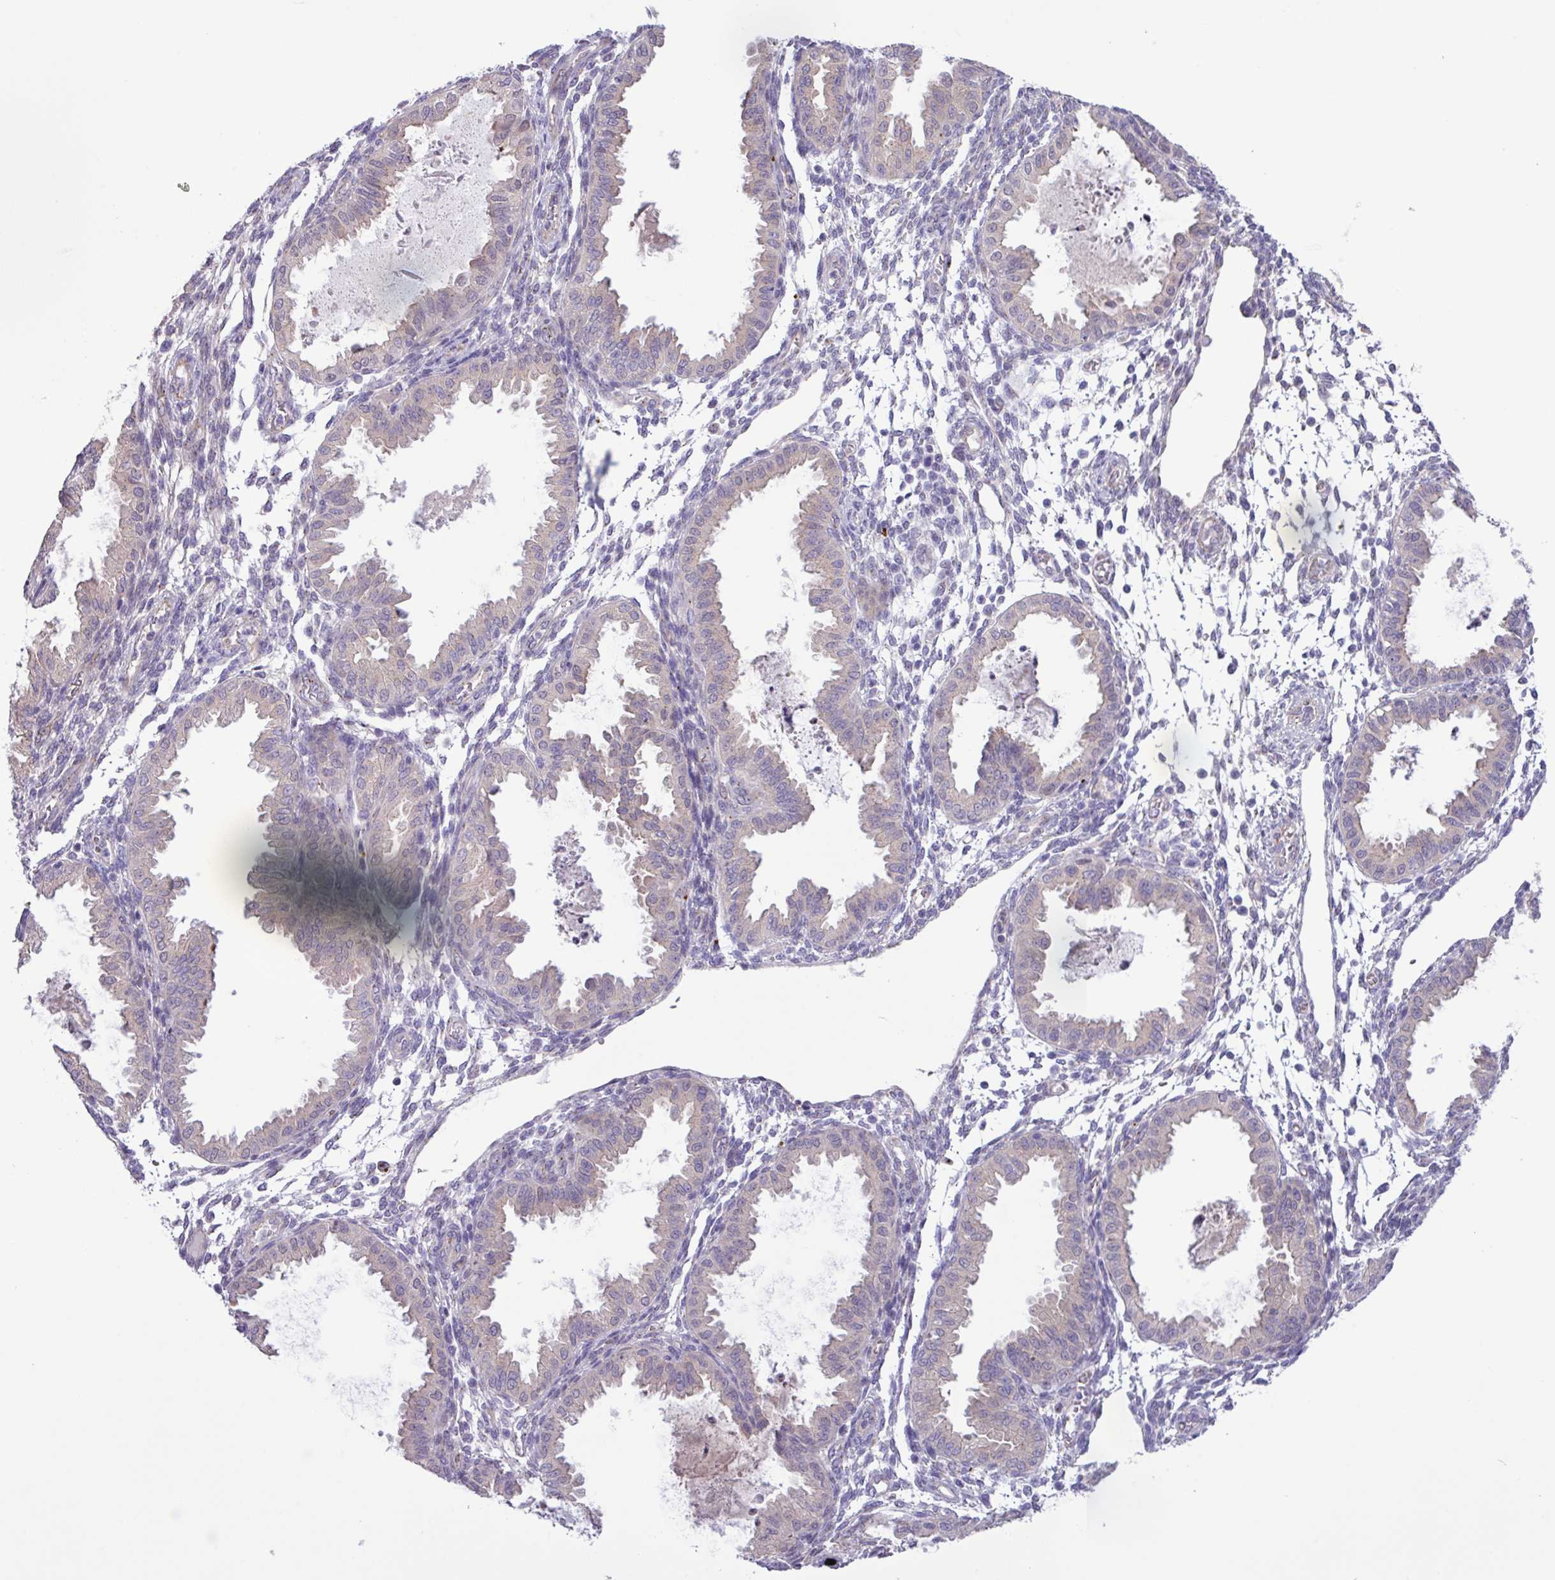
{"staining": {"intensity": "negative", "quantity": "none", "location": "none"}, "tissue": "endometrium", "cell_type": "Cells in endometrial stroma", "image_type": "normal", "snomed": [{"axis": "morphology", "description": "Normal tissue, NOS"}, {"axis": "topography", "description": "Endometrium"}], "caption": "Human endometrium stained for a protein using IHC shows no positivity in cells in endometrial stroma.", "gene": "SPINK8", "patient": {"sex": "female", "age": 33}}